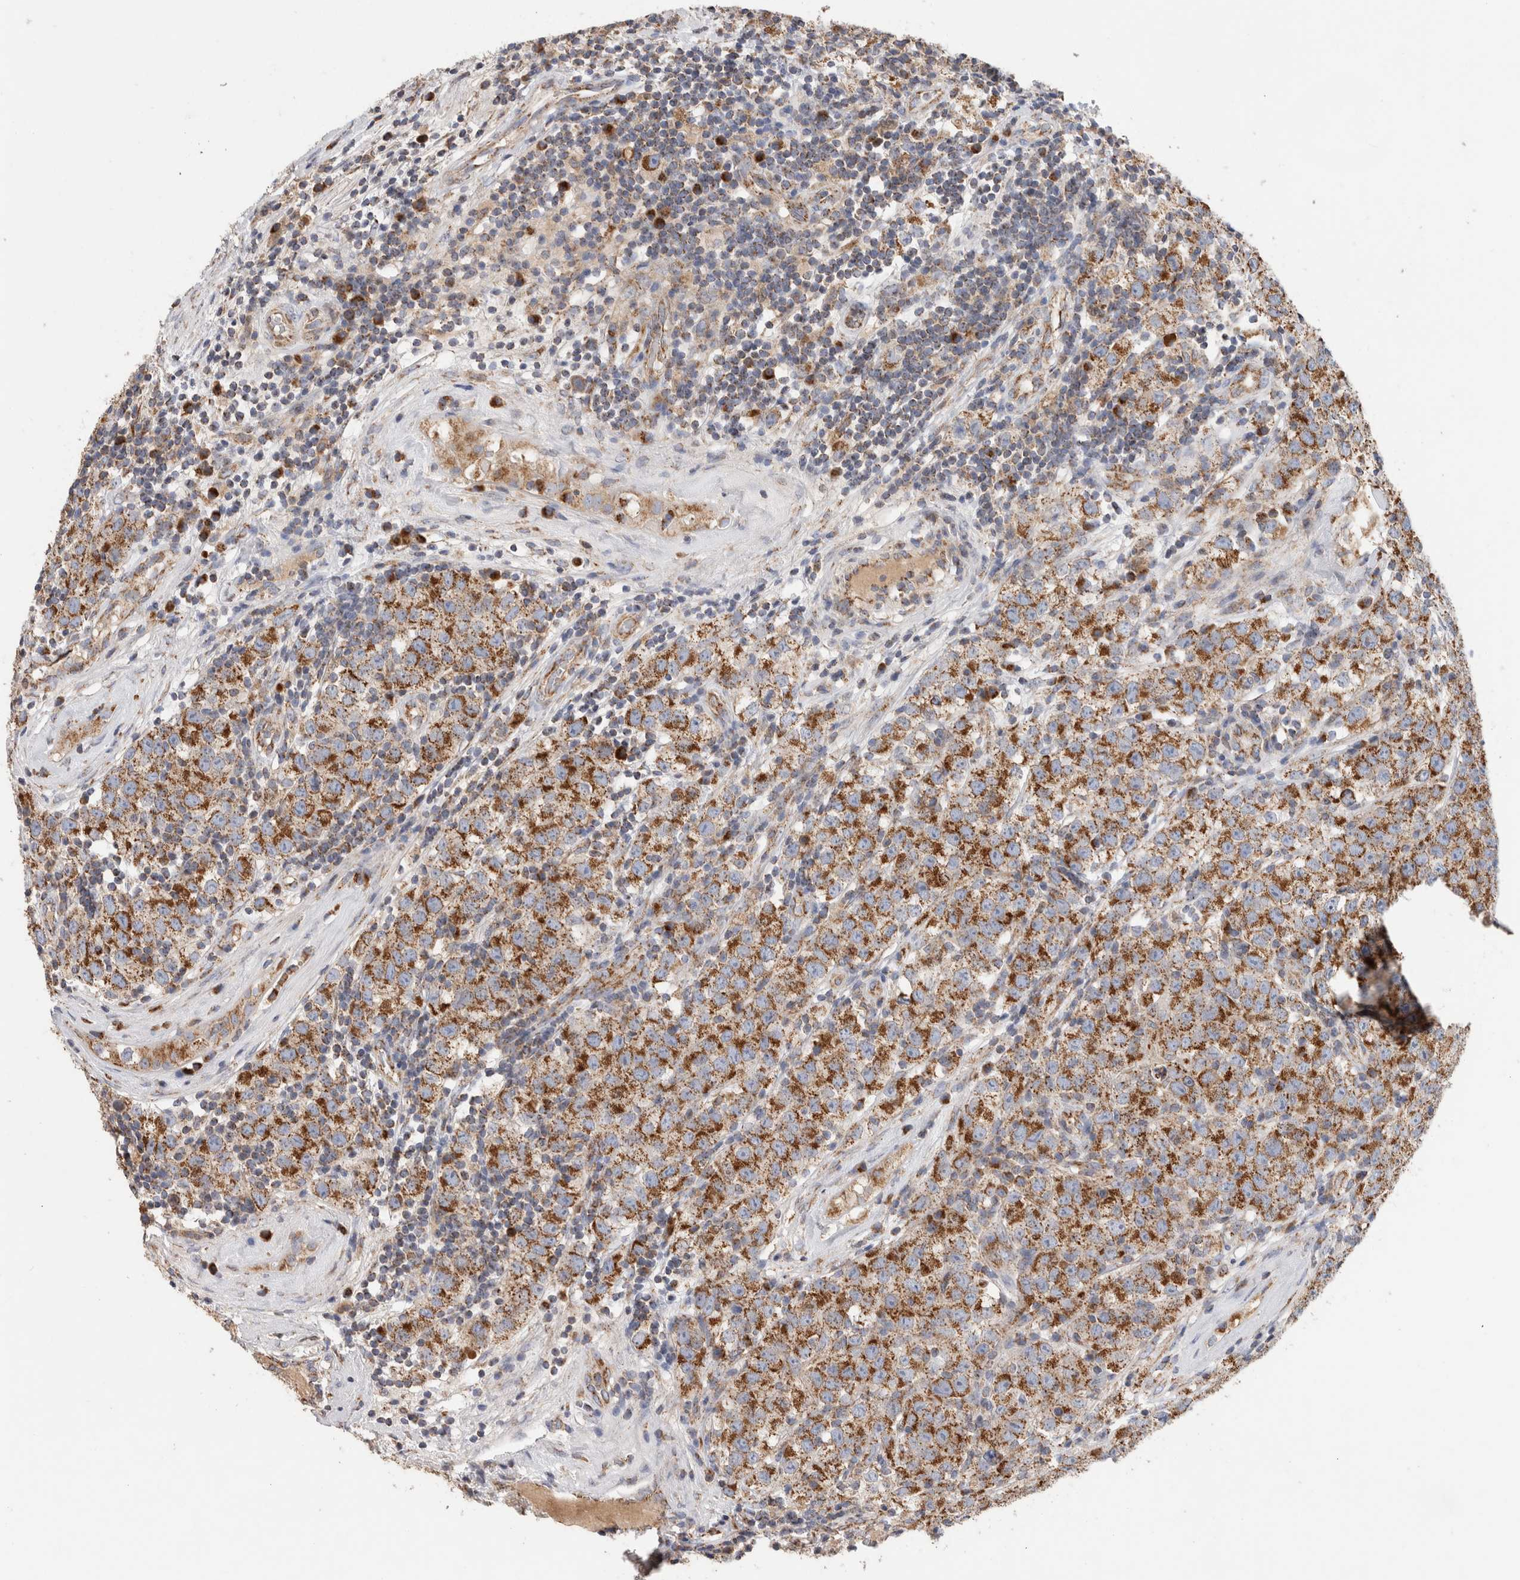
{"staining": {"intensity": "moderate", "quantity": ">75%", "location": "cytoplasmic/membranous"}, "tissue": "testis cancer", "cell_type": "Tumor cells", "image_type": "cancer", "snomed": [{"axis": "morphology", "description": "Seminoma, NOS"}, {"axis": "morphology", "description": "Carcinoma, Embryonal, NOS"}, {"axis": "topography", "description": "Testis"}], "caption": "This image demonstrates testis cancer stained with immunohistochemistry (IHC) to label a protein in brown. The cytoplasmic/membranous of tumor cells show moderate positivity for the protein. Nuclei are counter-stained blue.", "gene": "IARS2", "patient": {"sex": "male", "age": 28}}